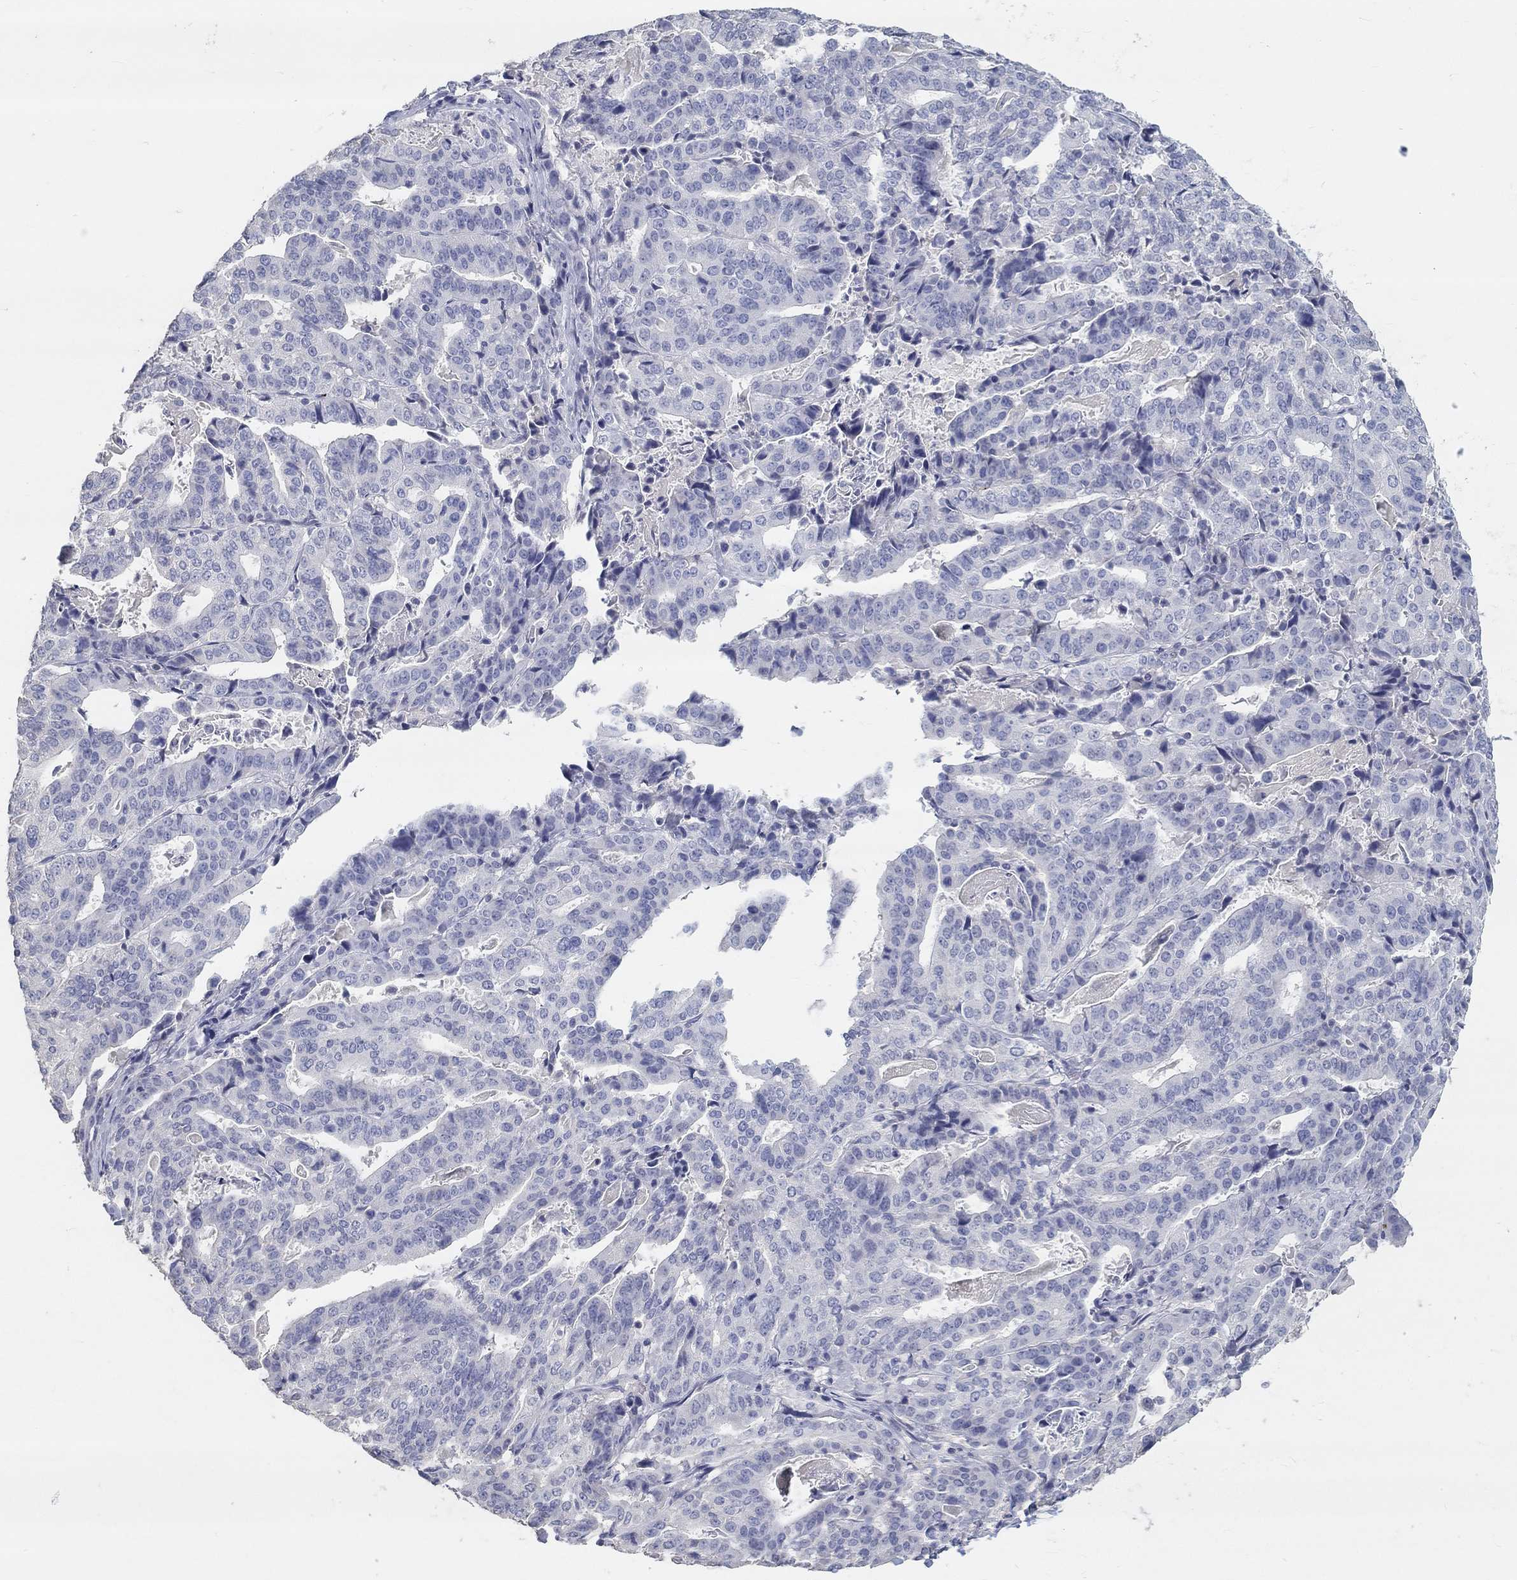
{"staining": {"intensity": "negative", "quantity": "none", "location": "none"}, "tissue": "stomach cancer", "cell_type": "Tumor cells", "image_type": "cancer", "snomed": [{"axis": "morphology", "description": "Adenocarcinoma, NOS"}, {"axis": "topography", "description": "Stomach"}], "caption": "This is an IHC image of stomach adenocarcinoma. There is no expression in tumor cells.", "gene": "FGF2", "patient": {"sex": "male", "age": 48}}